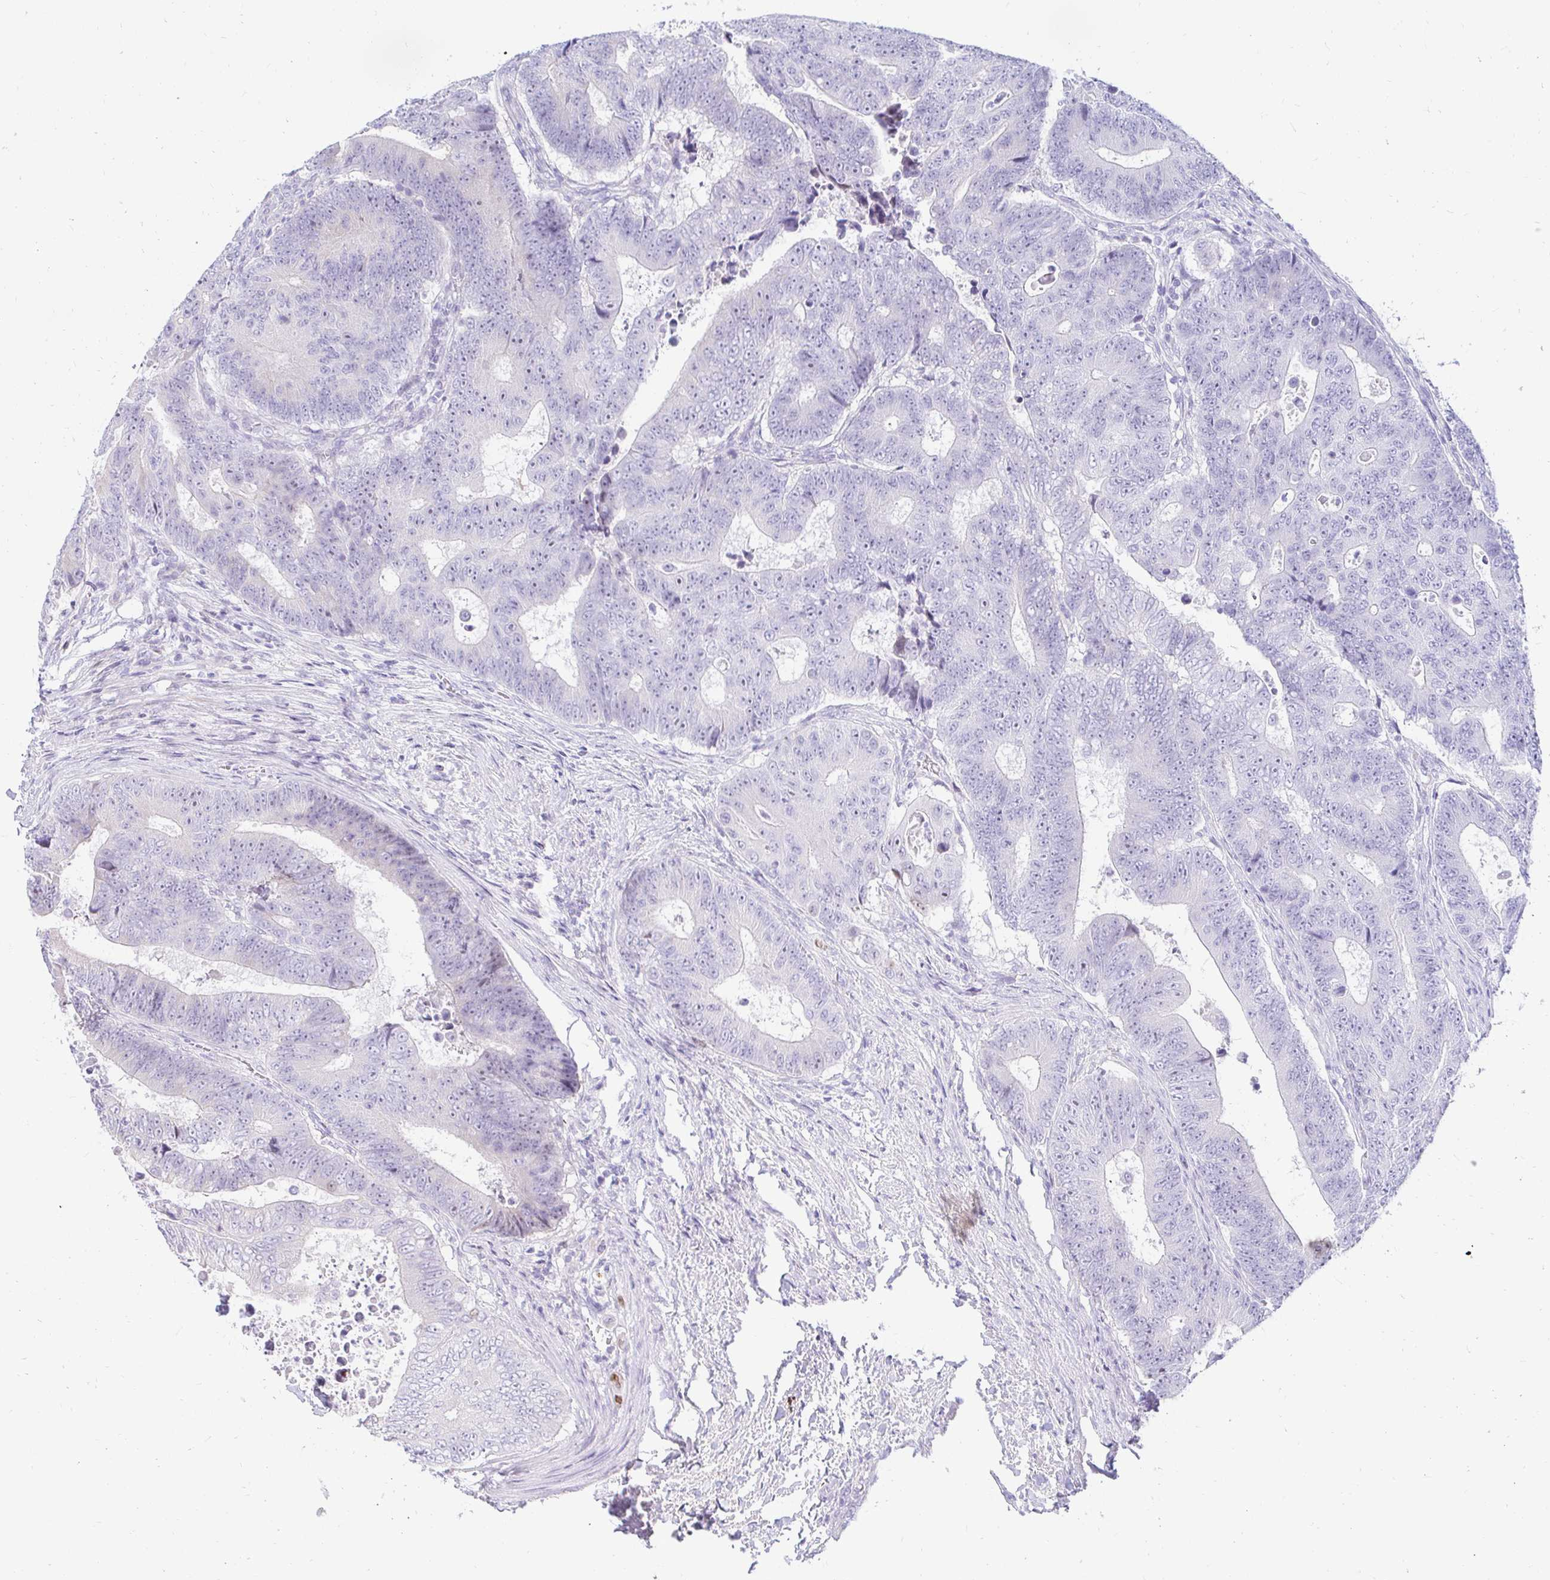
{"staining": {"intensity": "negative", "quantity": "none", "location": "none"}, "tissue": "colorectal cancer", "cell_type": "Tumor cells", "image_type": "cancer", "snomed": [{"axis": "morphology", "description": "Adenocarcinoma, NOS"}, {"axis": "topography", "description": "Colon"}], "caption": "This is an IHC image of human adenocarcinoma (colorectal). There is no positivity in tumor cells.", "gene": "CAPSL", "patient": {"sex": "female", "age": 48}}